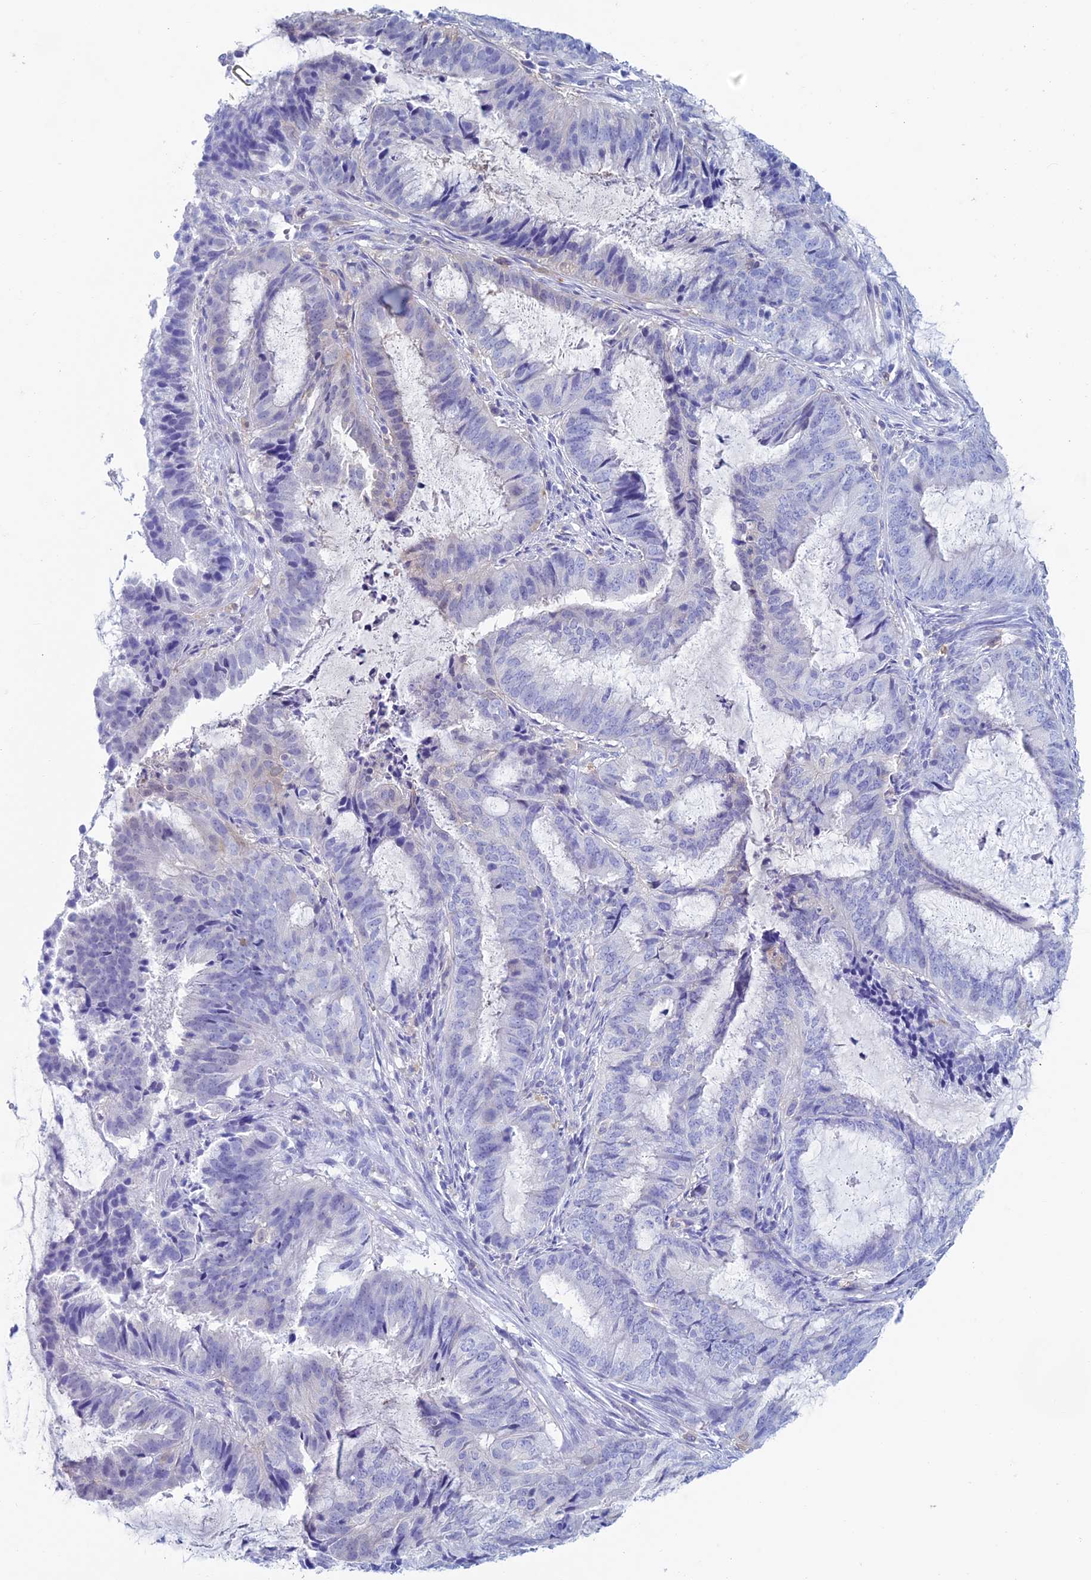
{"staining": {"intensity": "negative", "quantity": "none", "location": "none"}, "tissue": "endometrial cancer", "cell_type": "Tumor cells", "image_type": "cancer", "snomed": [{"axis": "morphology", "description": "Adenocarcinoma, NOS"}, {"axis": "topography", "description": "Endometrium"}], "caption": "Histopathology image shows no significant protein positivity in tumor cells of endometrial cancer. (DAB (3,3'-diaminobenzidine) immunohistochemistry visualized using brightfield microscopy, high magnification).", "gene": "KCNK17", "patient": {"sex": "female", "age": 51}}